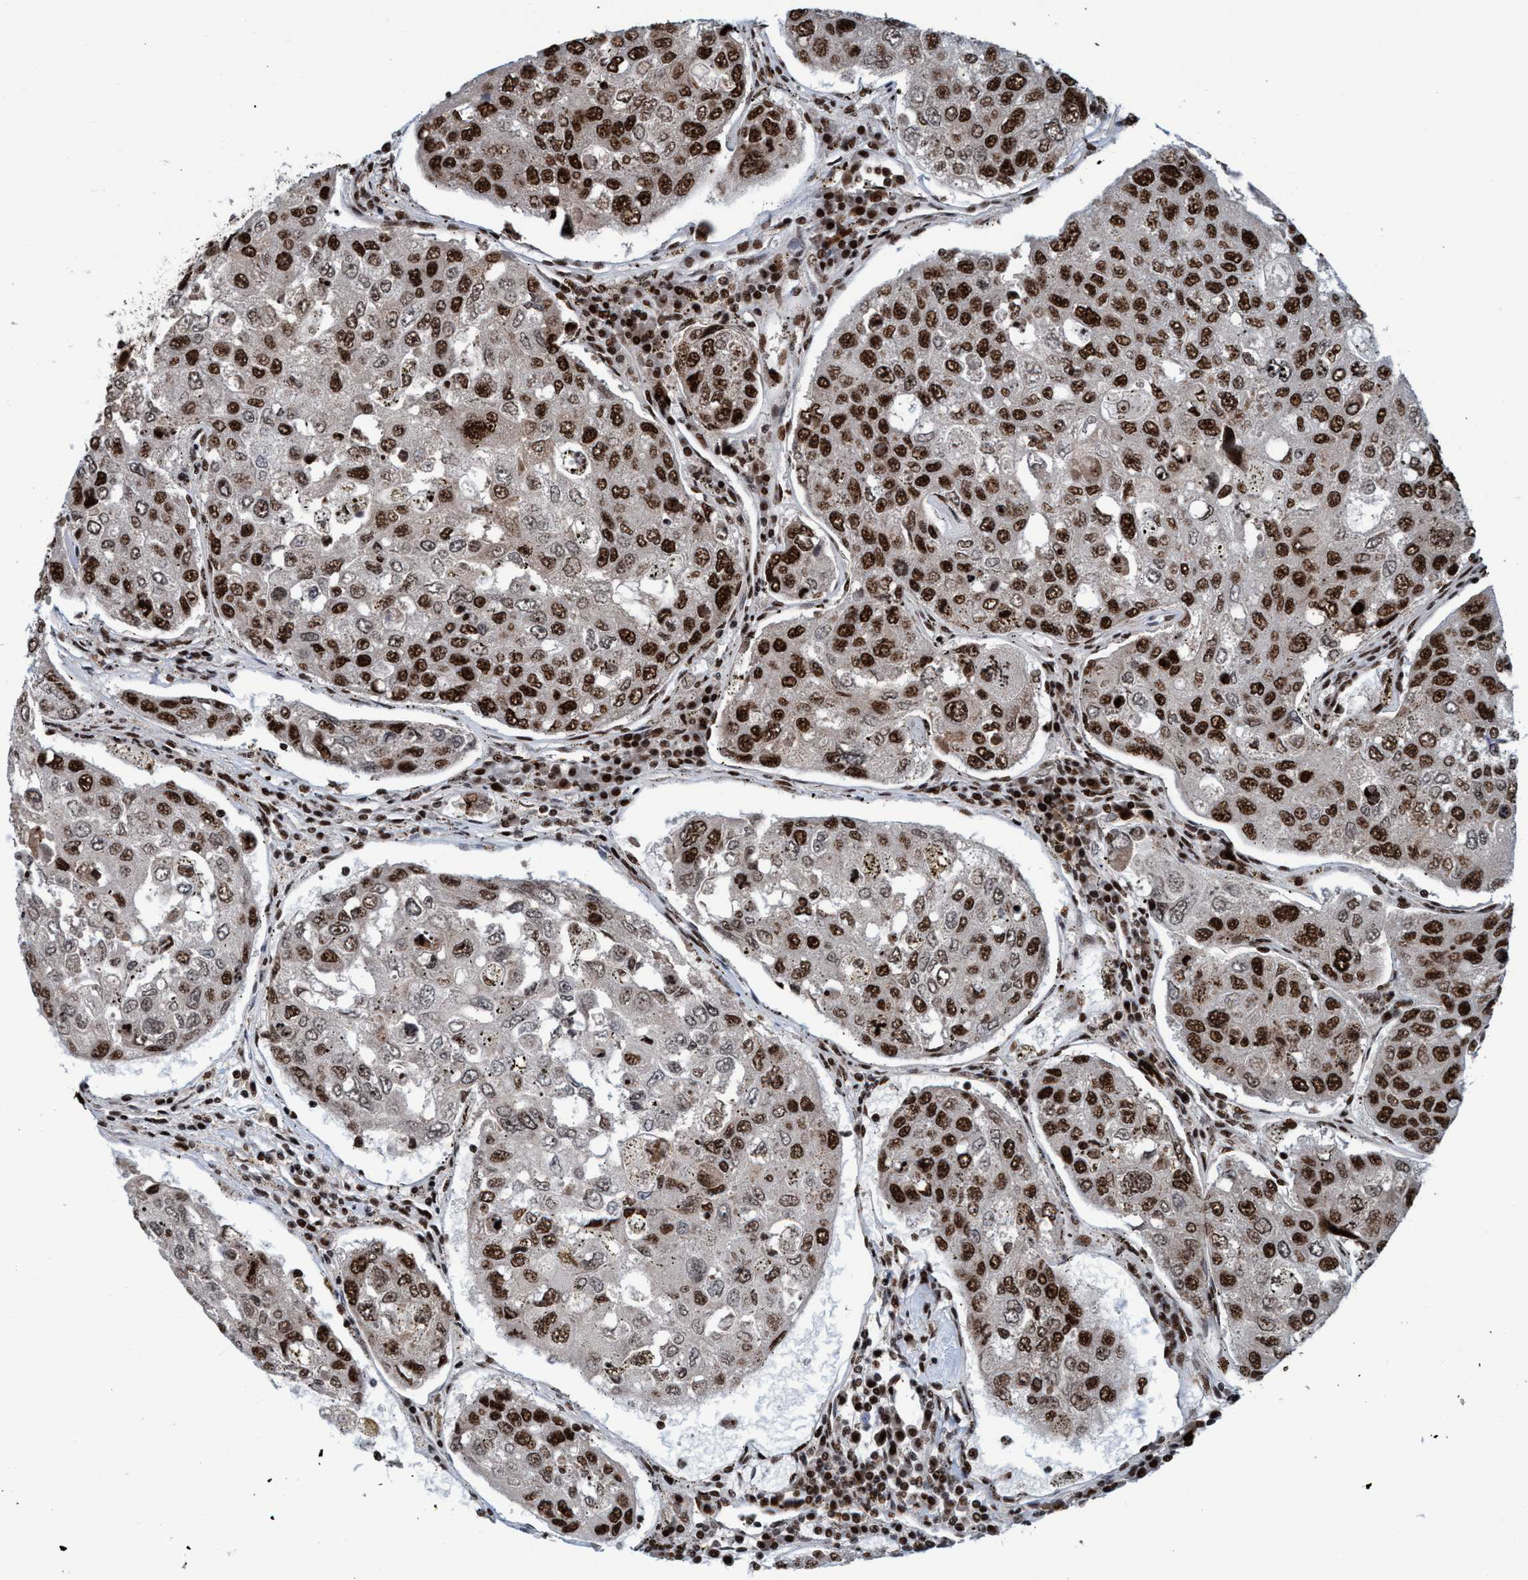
{"staining": {"intensity": "strong", "quantity": ">75%", "location": "nuclear"}, "tissue": "urothelial cancer", "cell_type": "Tumor cells", "image_type": "cancer", "snomed": [{"axis": "morphology", "description": "Urothelial carcinoma, High grade"}, {"axis": "topography", "description": "Lymph node"}, {"axis": "topography", "description": "Urinary bladder"}], "caption": "An immunohistochemistry image of tumor tissue is shown. Protein staining in brown labels strong nuclear positivity in urothelial carcinoma (high-grade) within tumor cells.", "gene": "TOPBP1", "patient": {"sex": "male", "age": 51}}